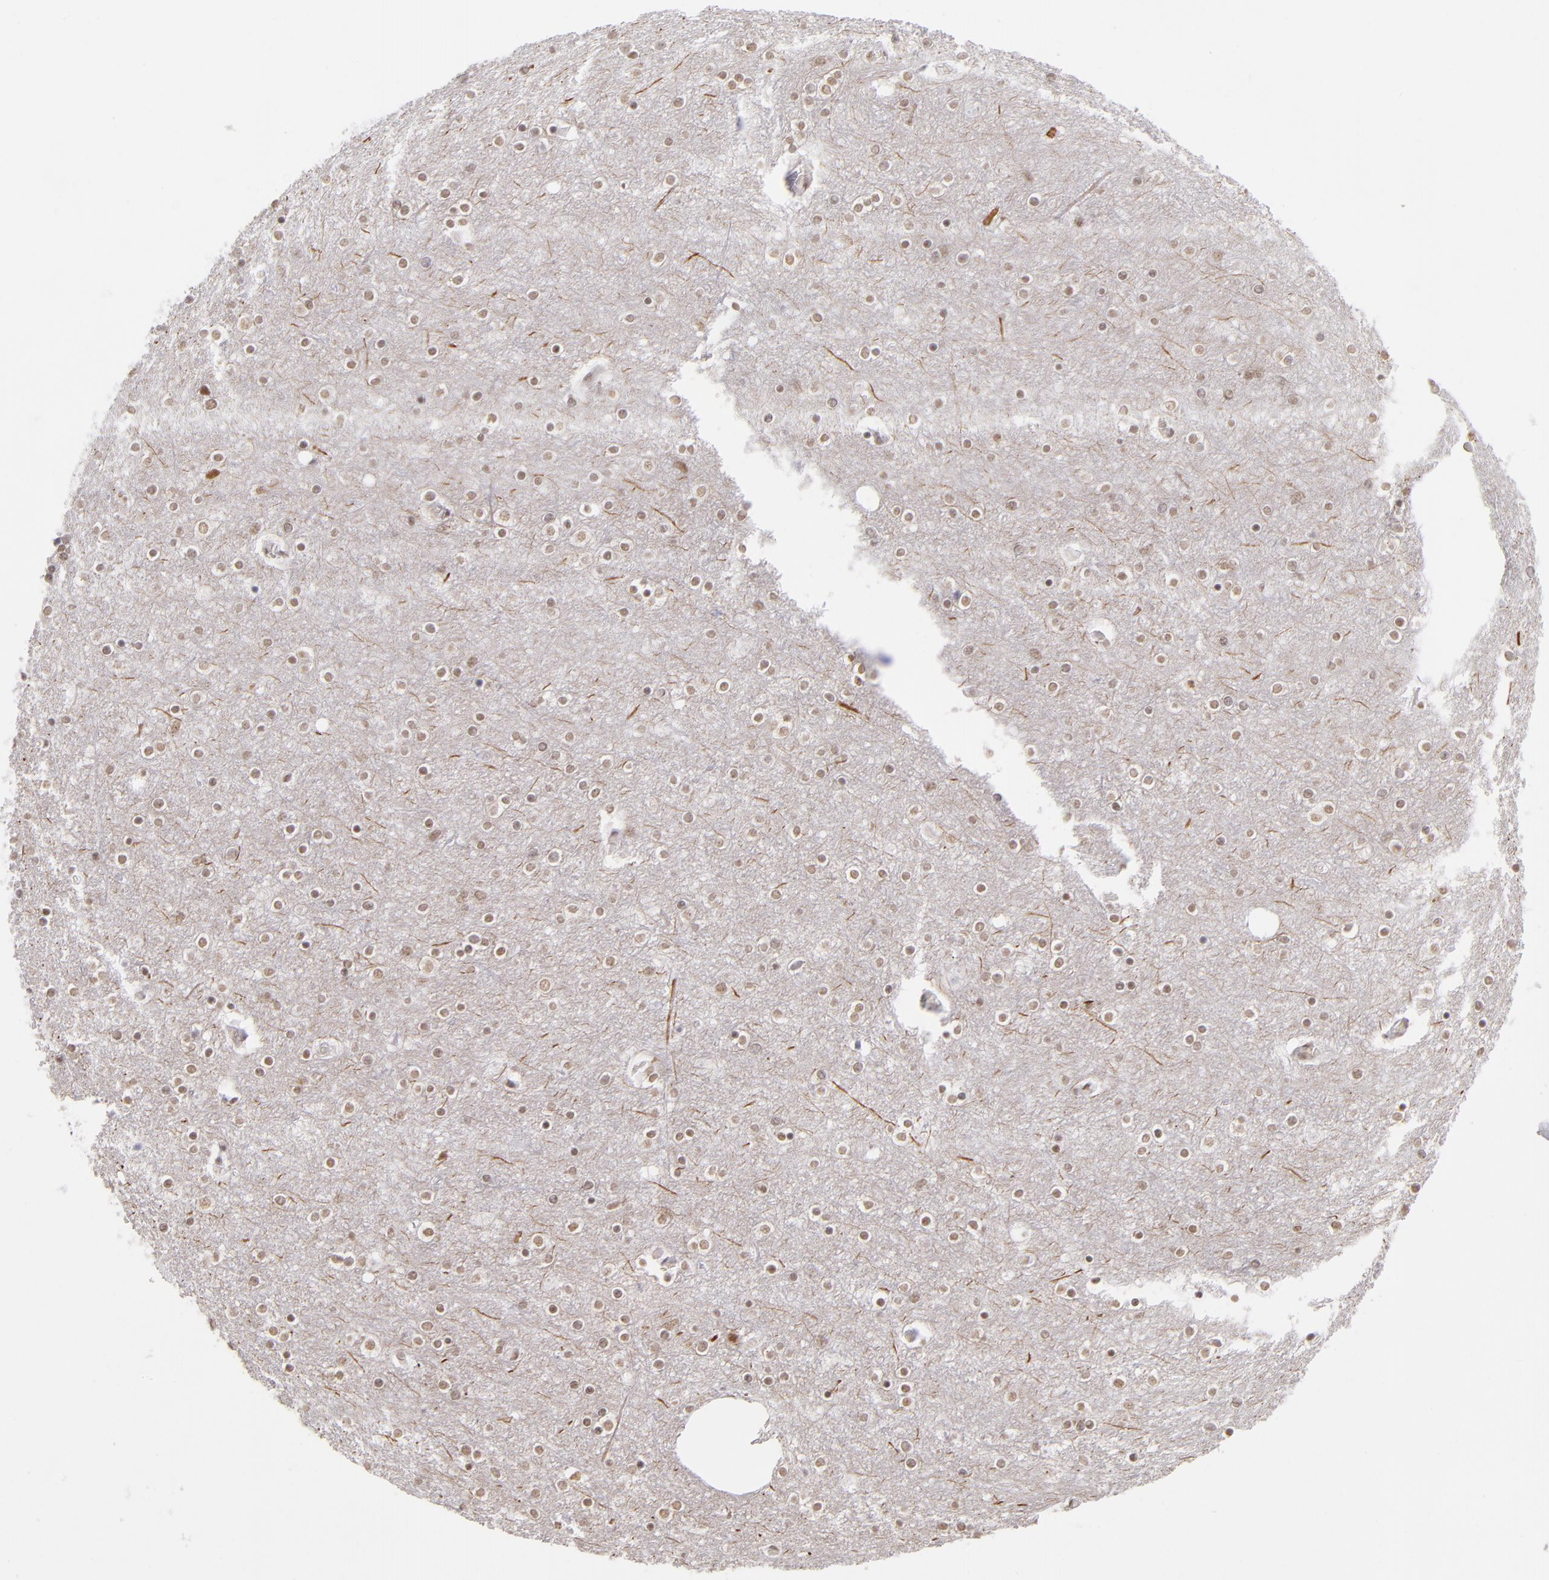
{"staining": {"intensity": "weak", "quantity": "25%-75%", "location": "nuclear"}, "tissue": "cerebral cortex", "cell_type": "Endothelial cells", "image_type": "normal", "snomed": [{"axis": "morphology", "description": "Normal tissue, NOS"}, {"axis": "topography", "description": "Cerebral cortex"}], "caption": "This photomicrograph demonstrates immunohistochemistry staining of benign human cerebral cortex, with low weak nuclear staining in about 25%-75% of endothelial cells.", "gene": "TFAP4", "patient": {"sex": "female", "age": 54}}